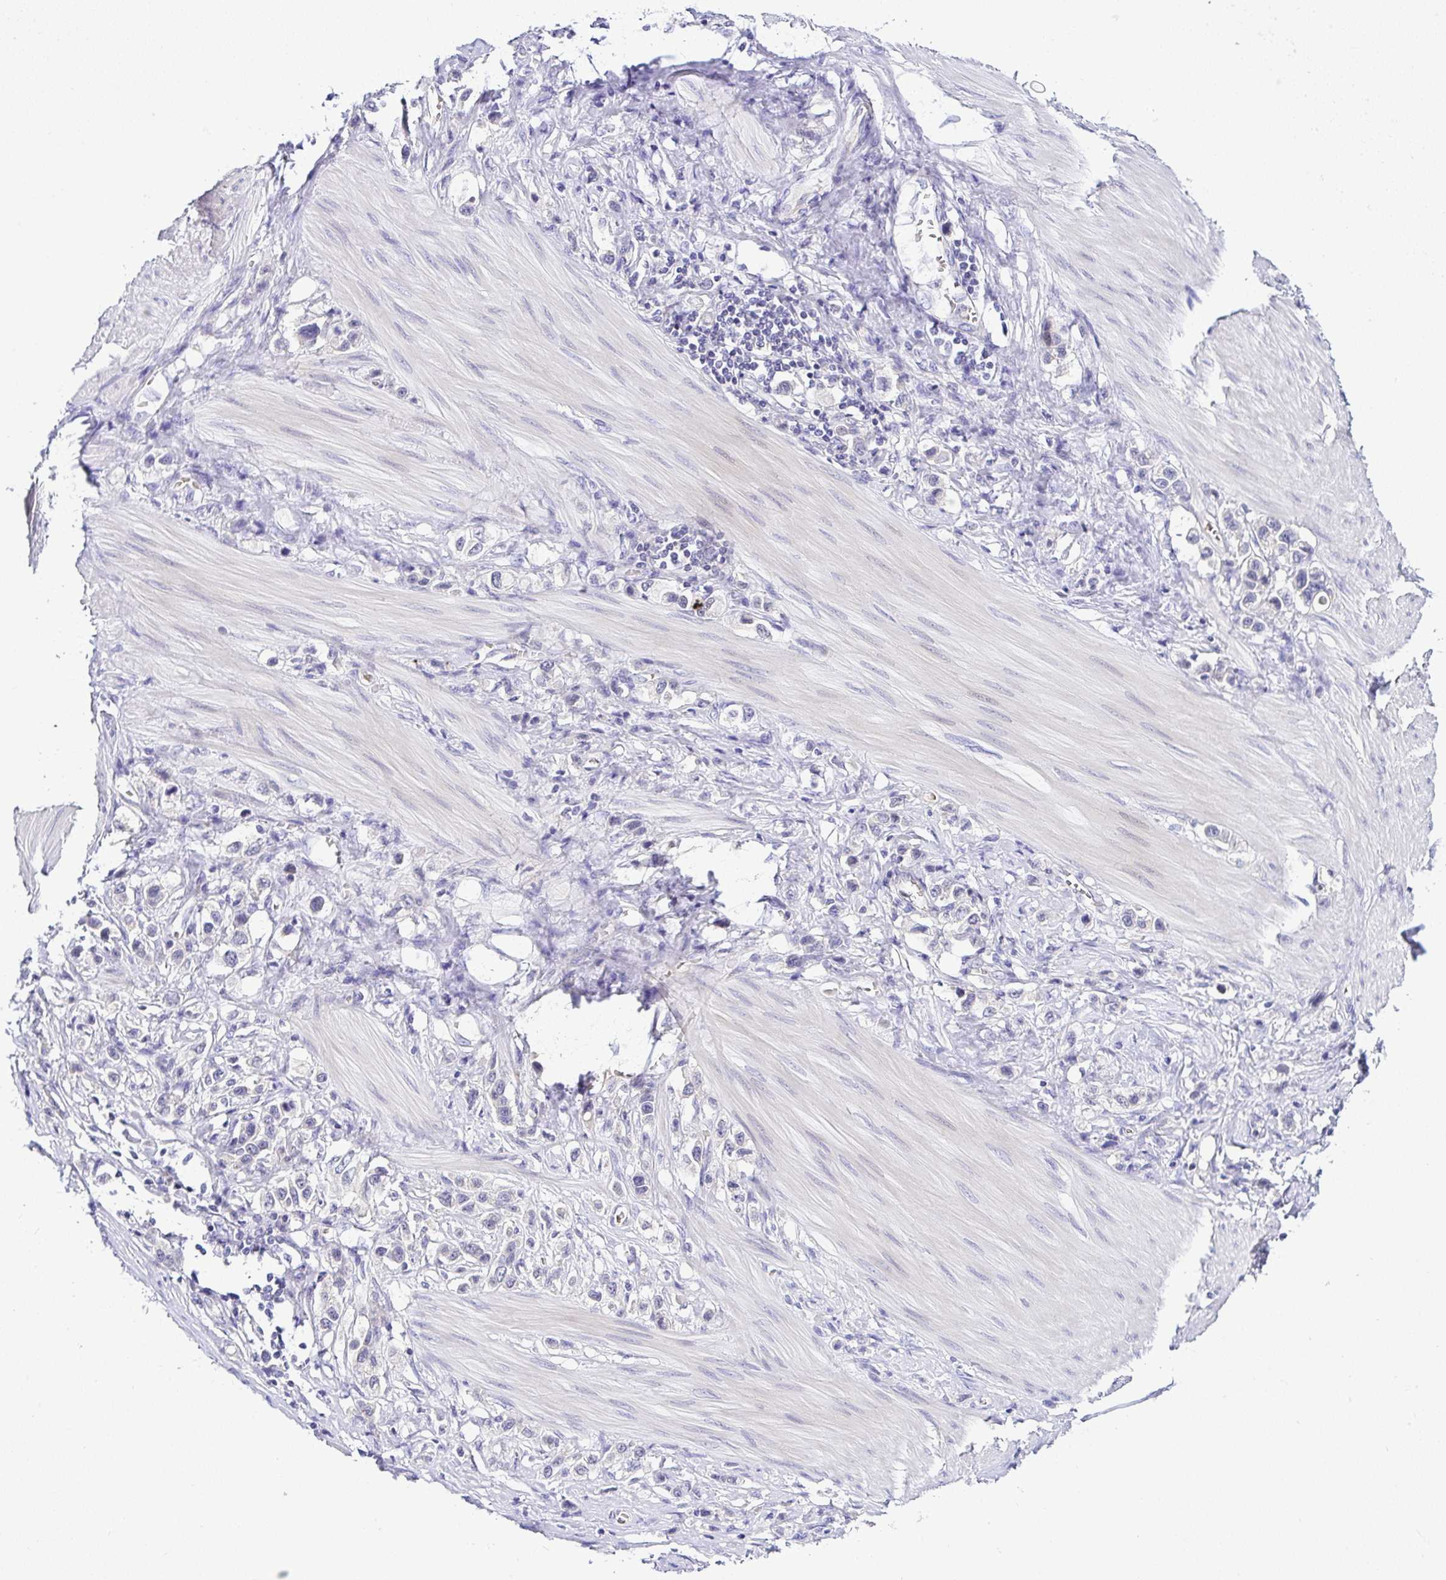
{"staining": {"intensity": "negative", "quantity": "none", "location": "none"}, "tissue": "stomach cancer", "cell_type": "Tumor cells", "image_type": "cancer", "snomed": [{"axis": "morphology", "description": "Adenocarcinoma, NOS"}, {"axis": "topography", "description": "Stomach"}], "caption": "This is an immunohistochemistry image of stomach cancer. There is no staining in tumor cells.", "gene": "DEPDC5", "patient": {"sex": "female", "age": 65}}